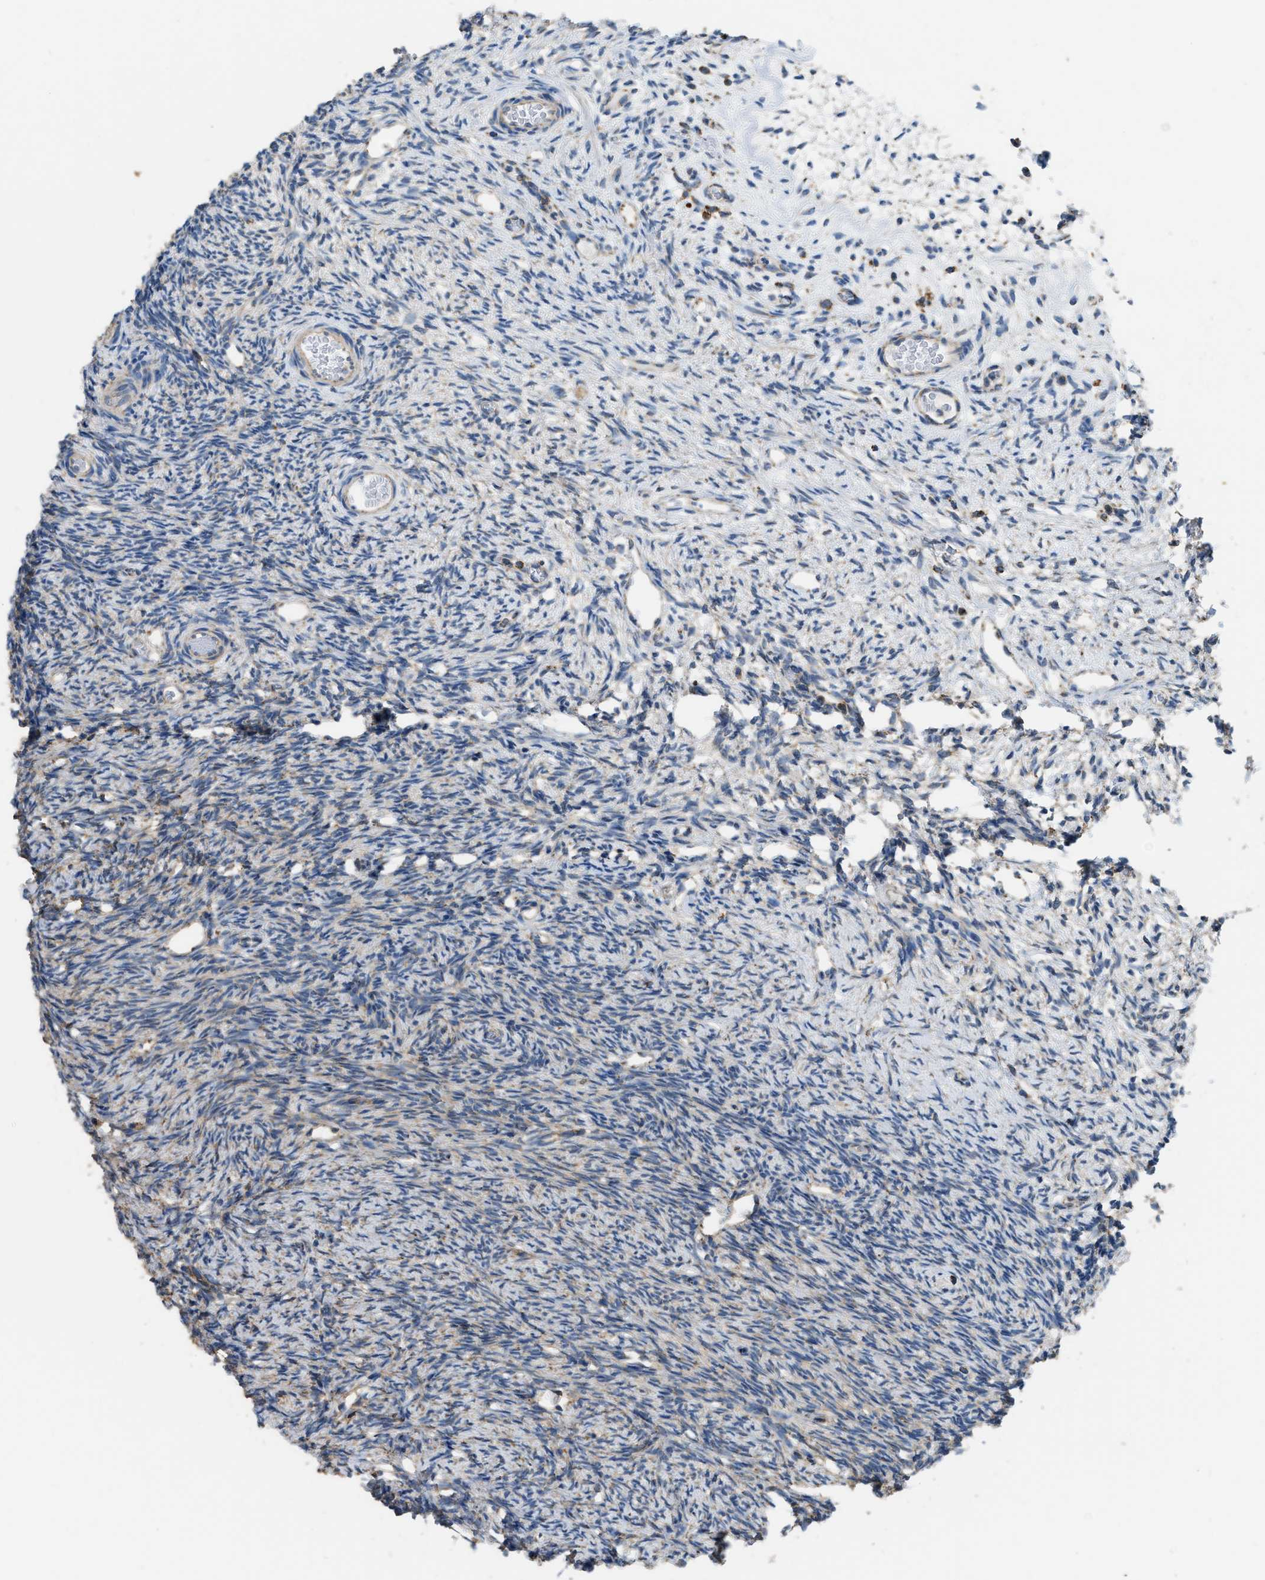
{"staining": {"intensity": "moderate", "quantity": "<25%", "location": "cytoplasmic/membranous"}, "tissue": "ovary", "cell_type": "Follicle cells", "image_type": "normal", "snomed": [{"axis": "morphology", "description": "Normal tissue, NOS"}, {"axis": "topography", "description": "Ovary"}], "caption": "The histopathology image shows a brown stain indicating the presence of a protein in the cytoplasmic/membranous of follicle cells in ovary. (DAB (3,3'-diaminobenzidine) IHC with brightfield microscopy, high magnification).", "gene": "ETFB", "patient": {"sex": "female", "age": 33}}